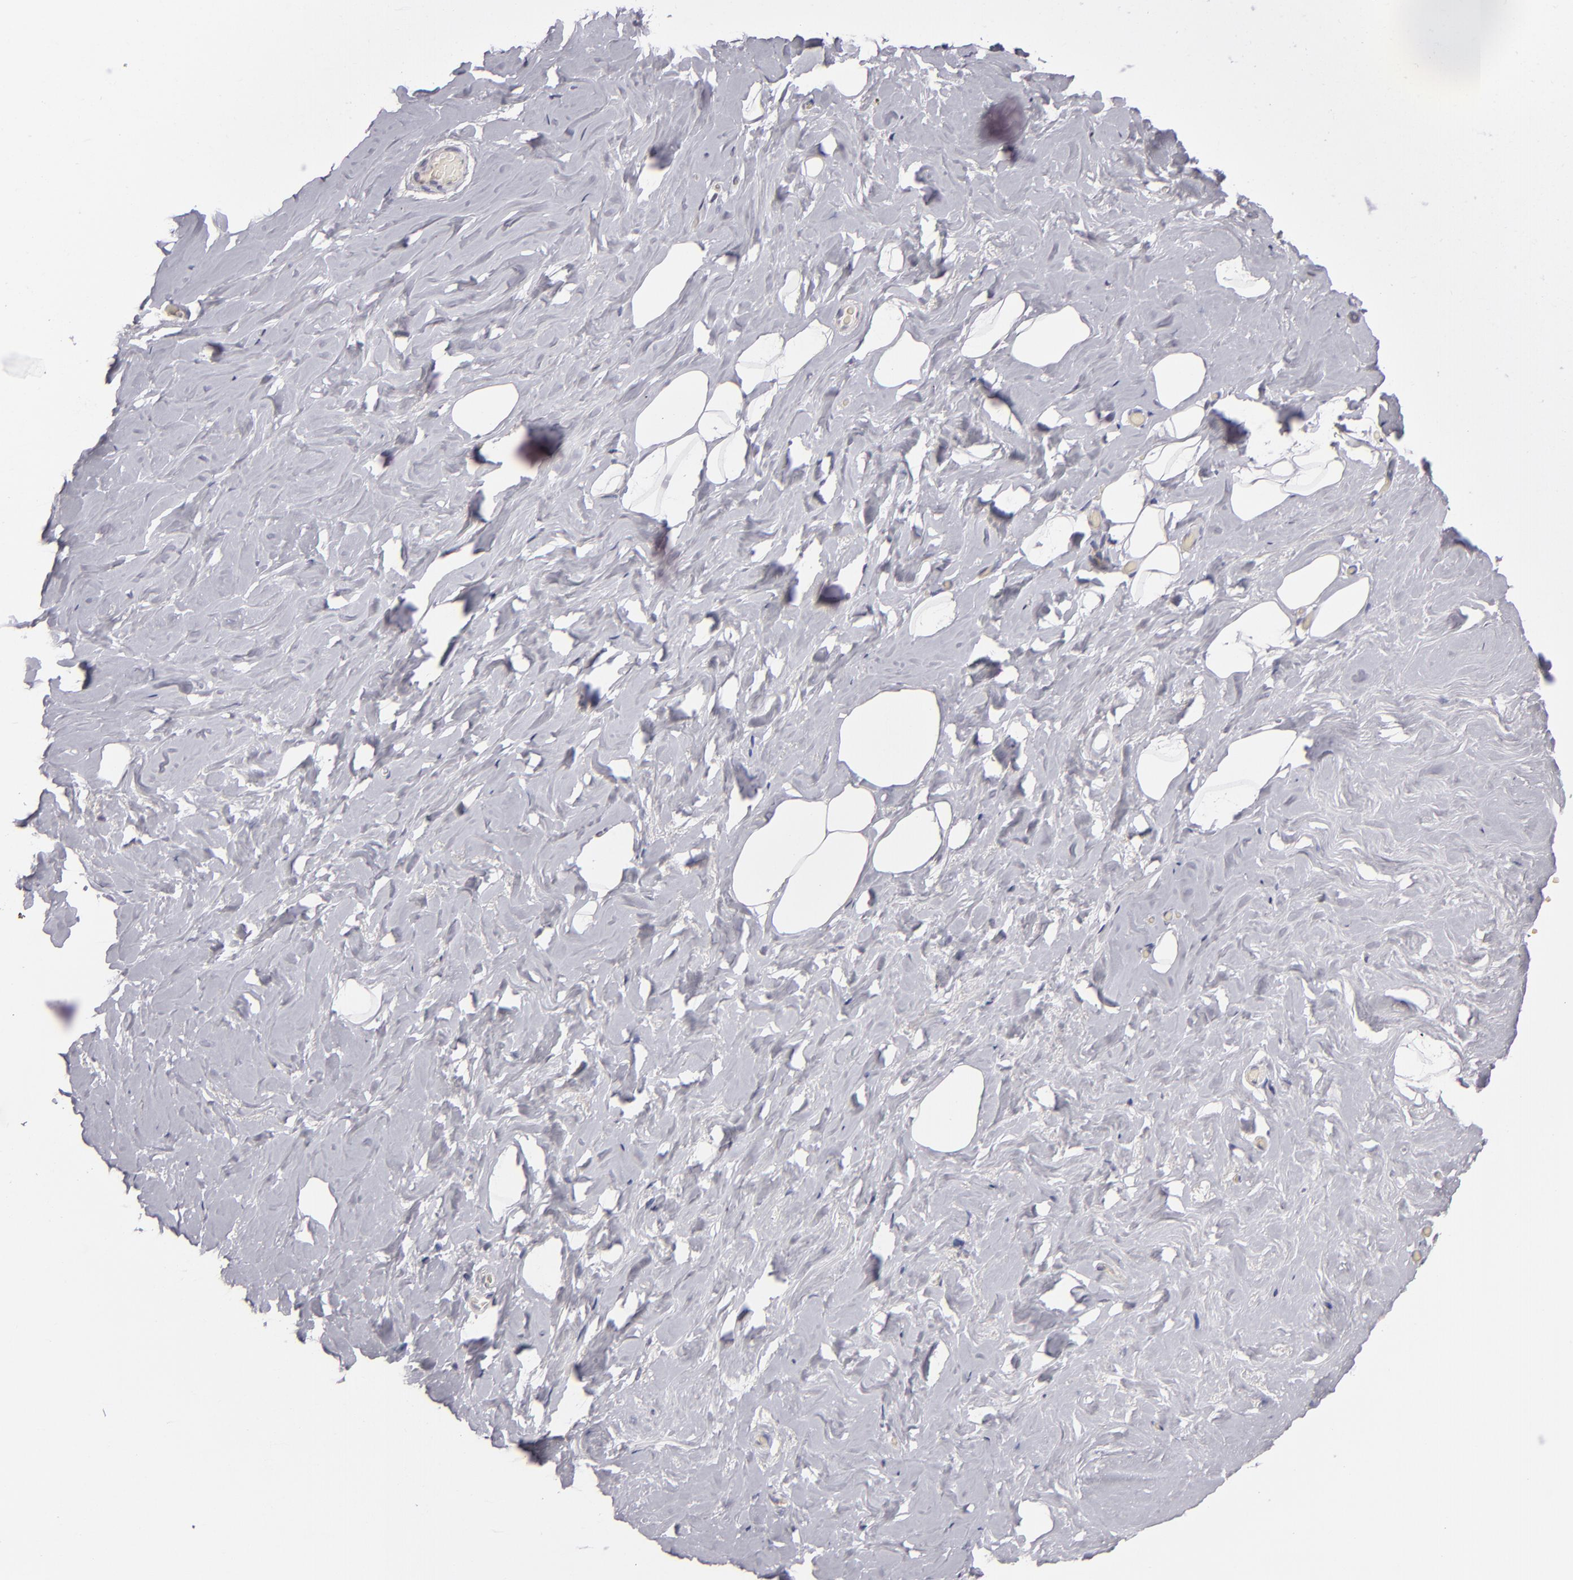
{"staining": {"intensity": "negative", "quantity": "none", "location": "none"}, "tissue": "breast", "cell_type": "Adipocytes", "image_type": "normal", "snomed": [{"axis": "morphology", "description": "Normal tissue, NOS"}, {"axis": "topography", "description": "Breast"}], "caption": "Immunohistochemistry (IHC) micrograph of normal breast stained for a protein (brown), which shows no staining in adipocytes.", "gene": "SH2D4A", "patient": {"sex": "female", "age": 75}}